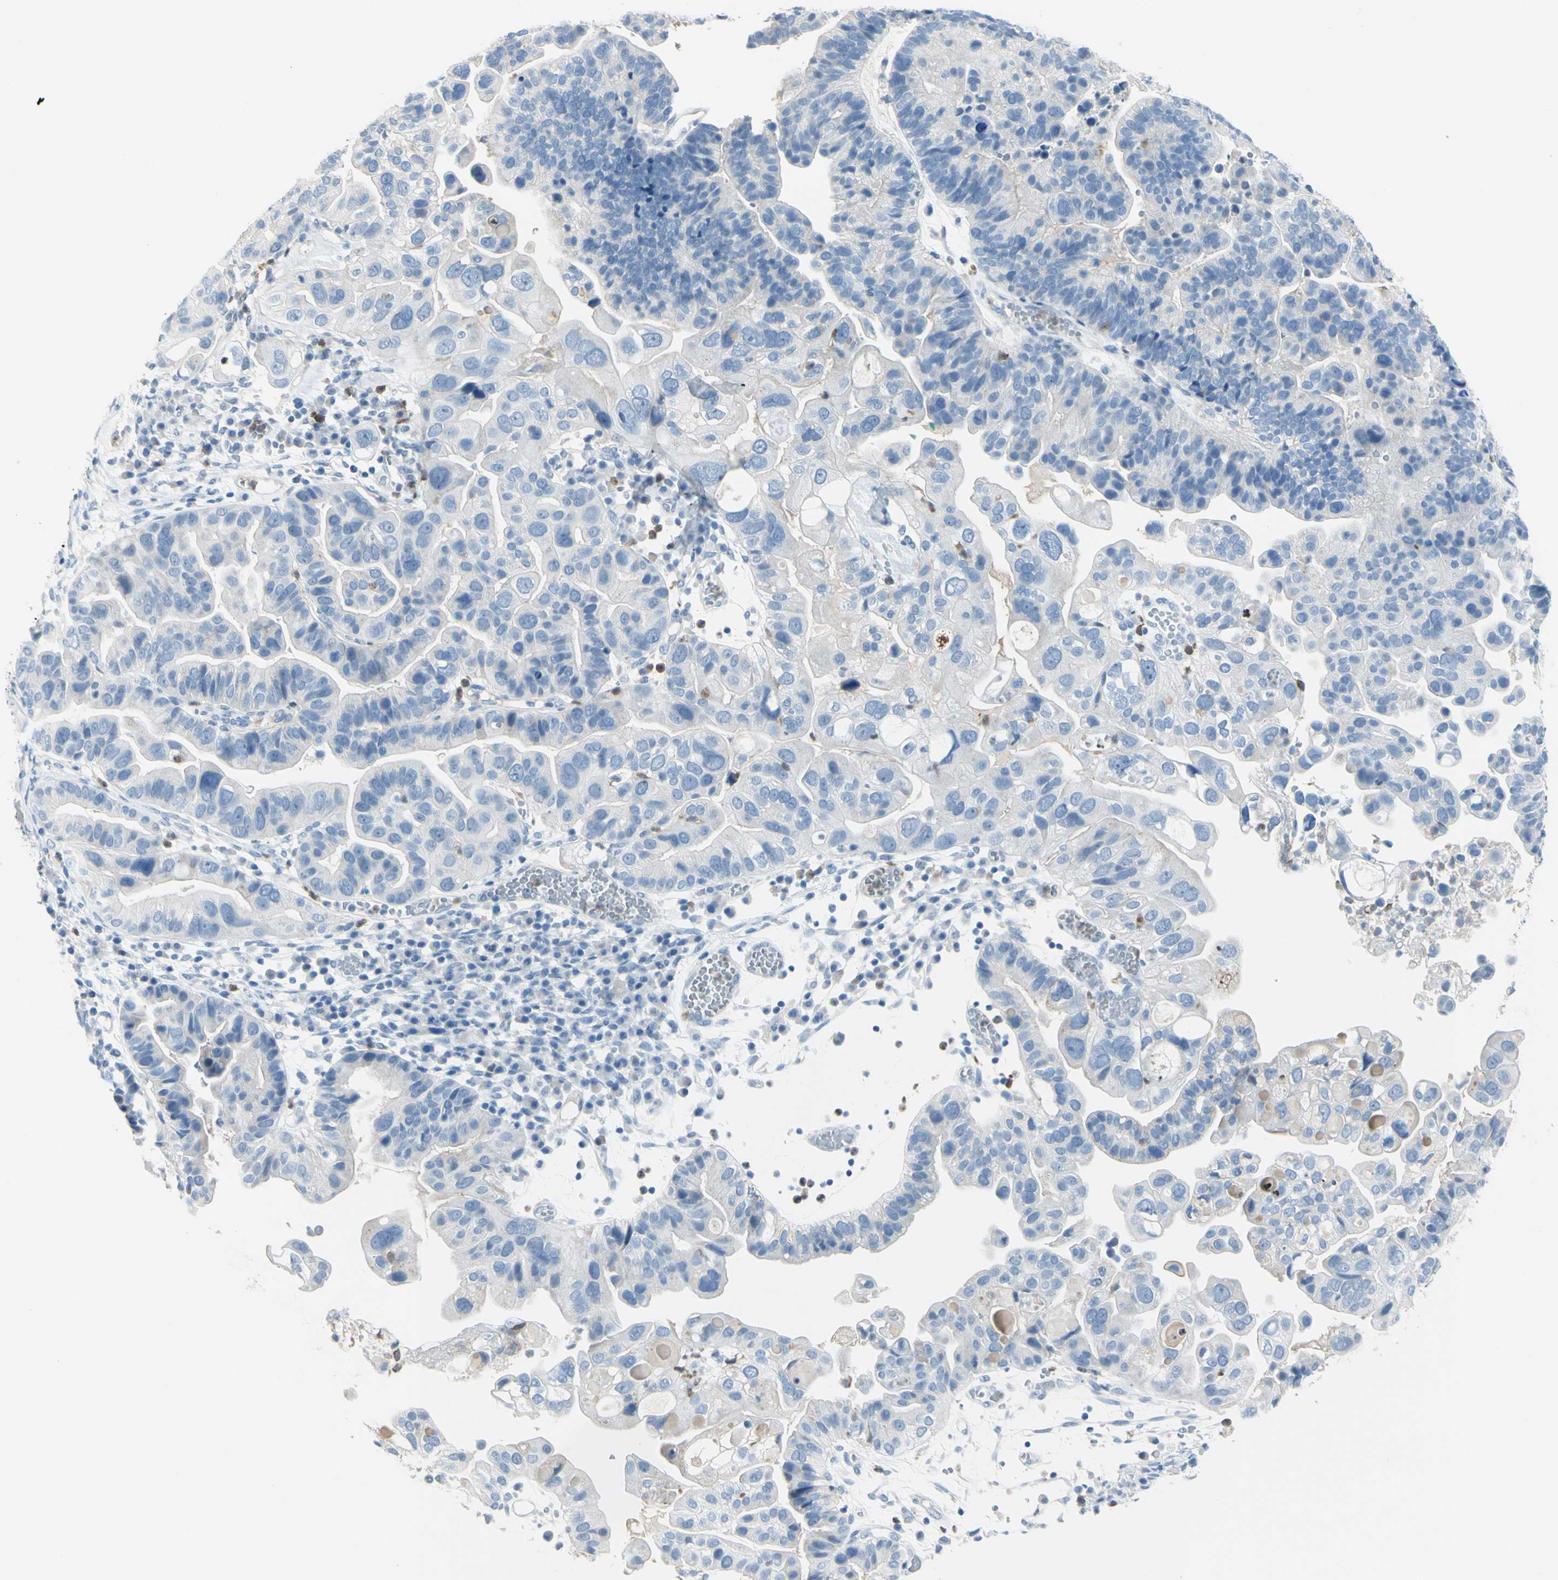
{"staining": {"intensity": "negative", "quantity": "none", "location": "none"}, "tissue": "ovarian cancer", "cell_type": "Tumor cells", "image_type": "cancer", "snomed": [{"axis": "morphology", "description": "Cystadenocarcinoma, serous, NOS"}, {"axis": "topography", "description": "Ovary"}], "caption": "Image shows no significant protein positivity in tumor cells of ovarian cancer.", "gene": "ZNF557", "patient": {"sex": "female", "age": 56}}